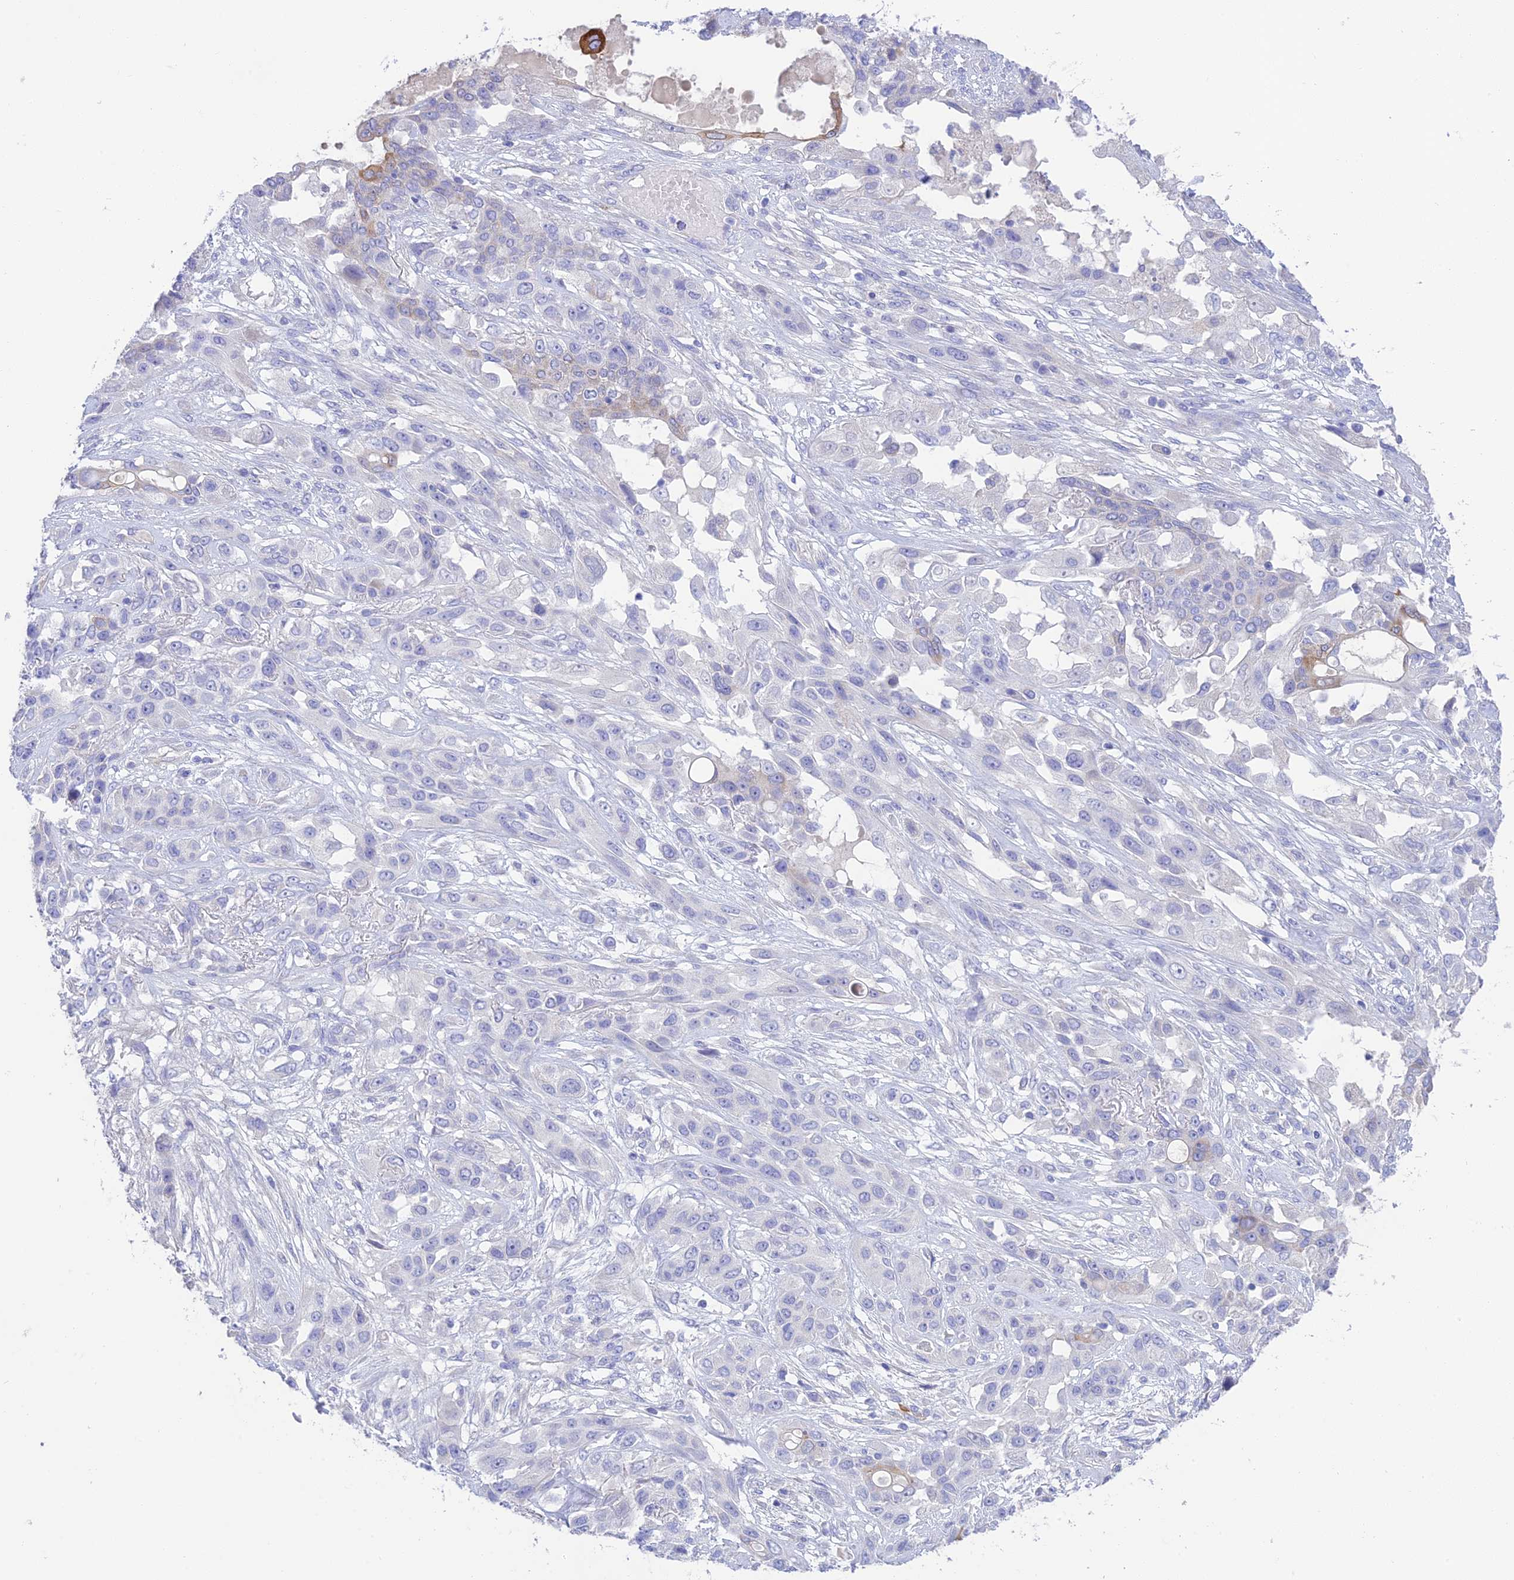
{"staining": {"intensity": "negative", "quantity": "none", "location": "none"}, "tissue": "lung cancer", "cell_type": "Tumor cells", "image_type": "cancer", "snomed": [{"axis": "morphology", "description": "Squamous cell carcinoma, NOS"}, {"axis": "topography", "description": "Lung"}], "caption": "The immunohistochemistry (IHC) histopathology image has no significant positivity in tumor cells of lung cancer tissue.", "gene": "HSD17B2", "patient": {"sex": "female", "age": 70}}